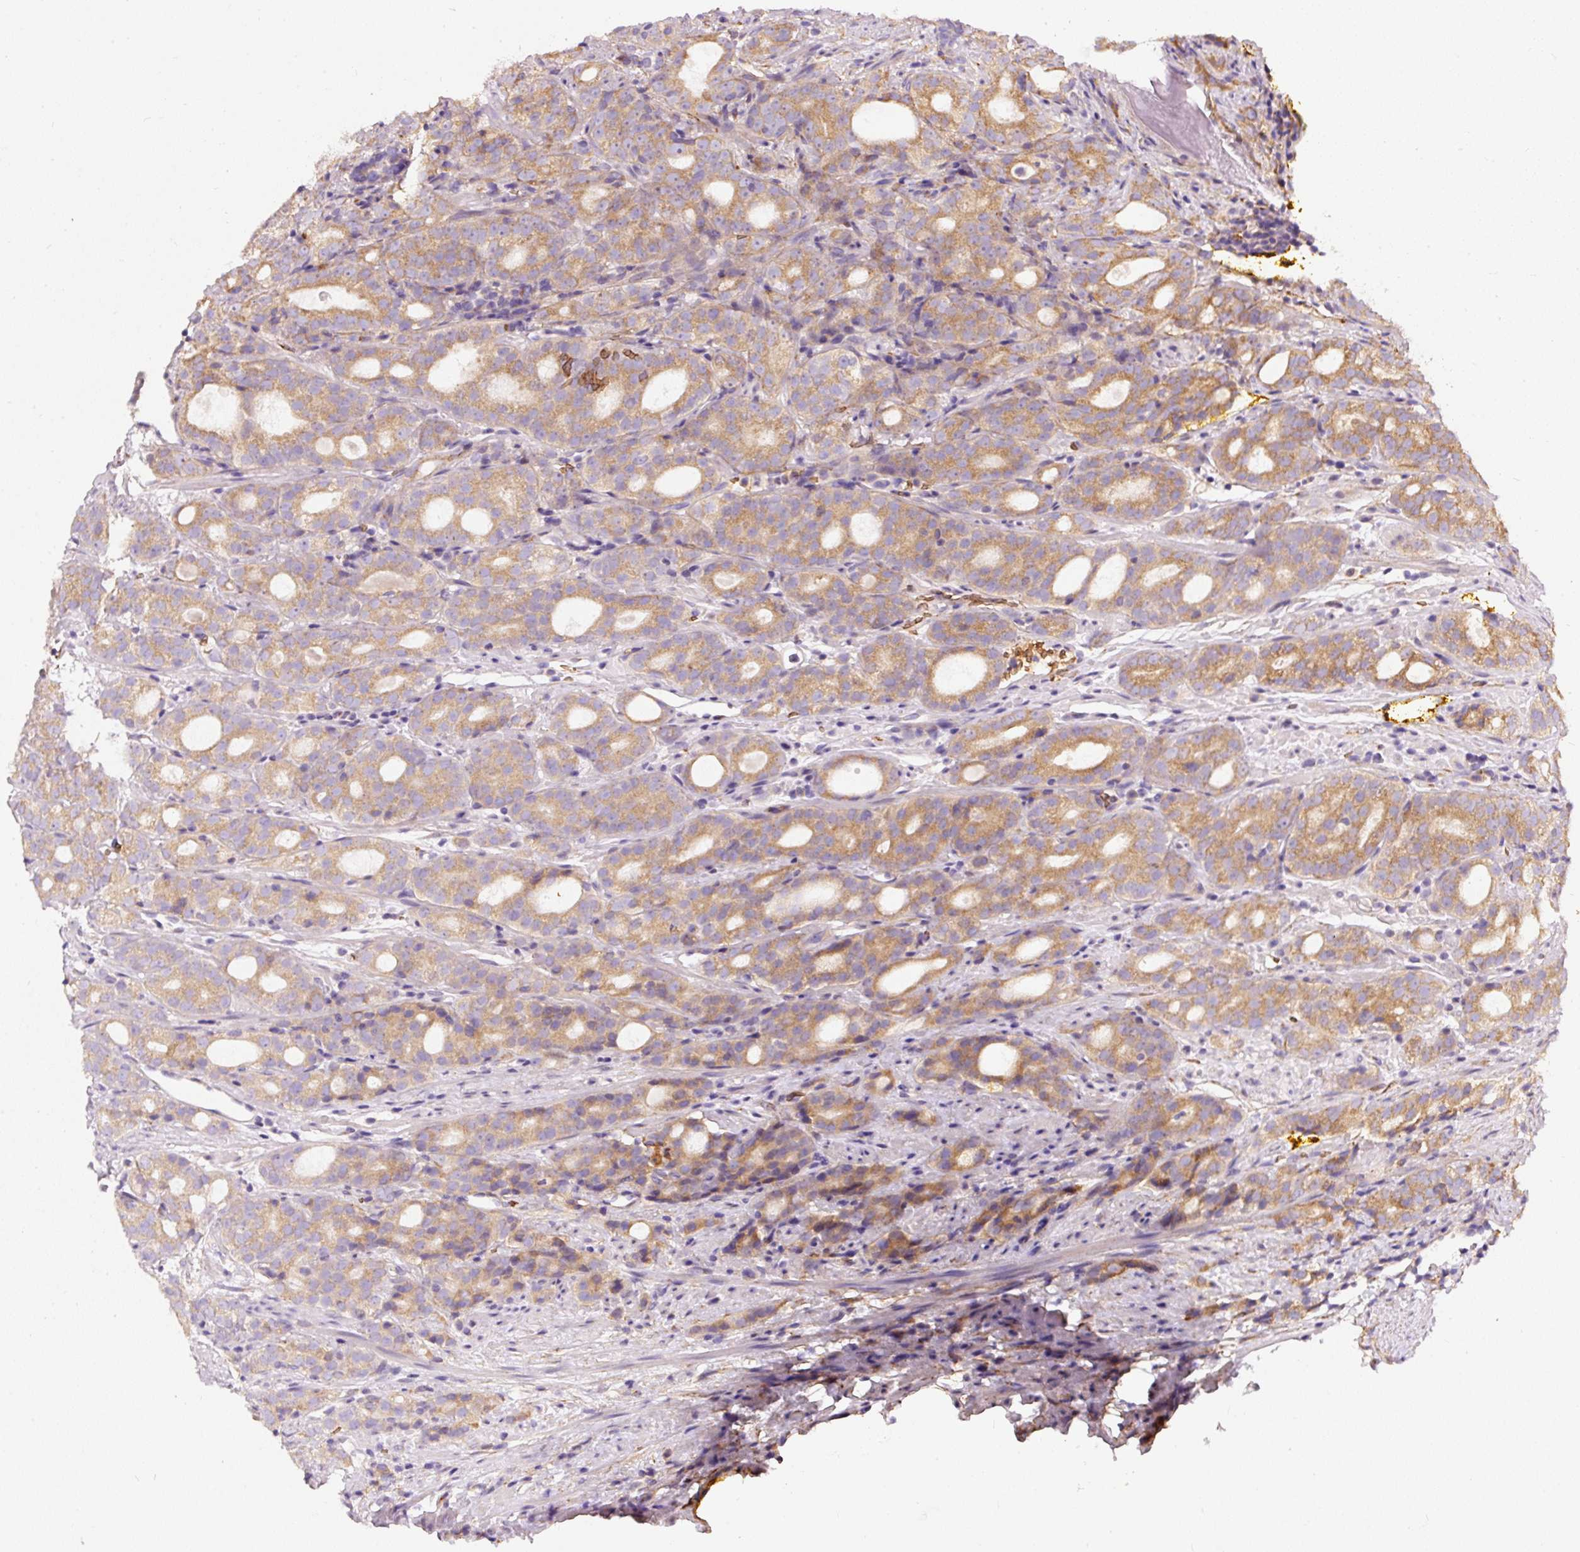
{"staining": {"intensity": "moderate", "quantity": ">75%", "location": "cytoplasmic/membranous"}, "tissue": "prostate cancer", "cell_type": "Tumor cells", "image_type": "cancer", "snomed": [{"axis": "morphology", "description": "Adenocarcinoma, High grade"}, {"axis": "topography", "description": "Prostate"}], "caption": "High-grade adenocarcinoma (prostate) stained with a protein marker reveals moderate staining in tumor cells.", "gene": "PRRC2A", "patient": {"sex": "male", "age": 64}}